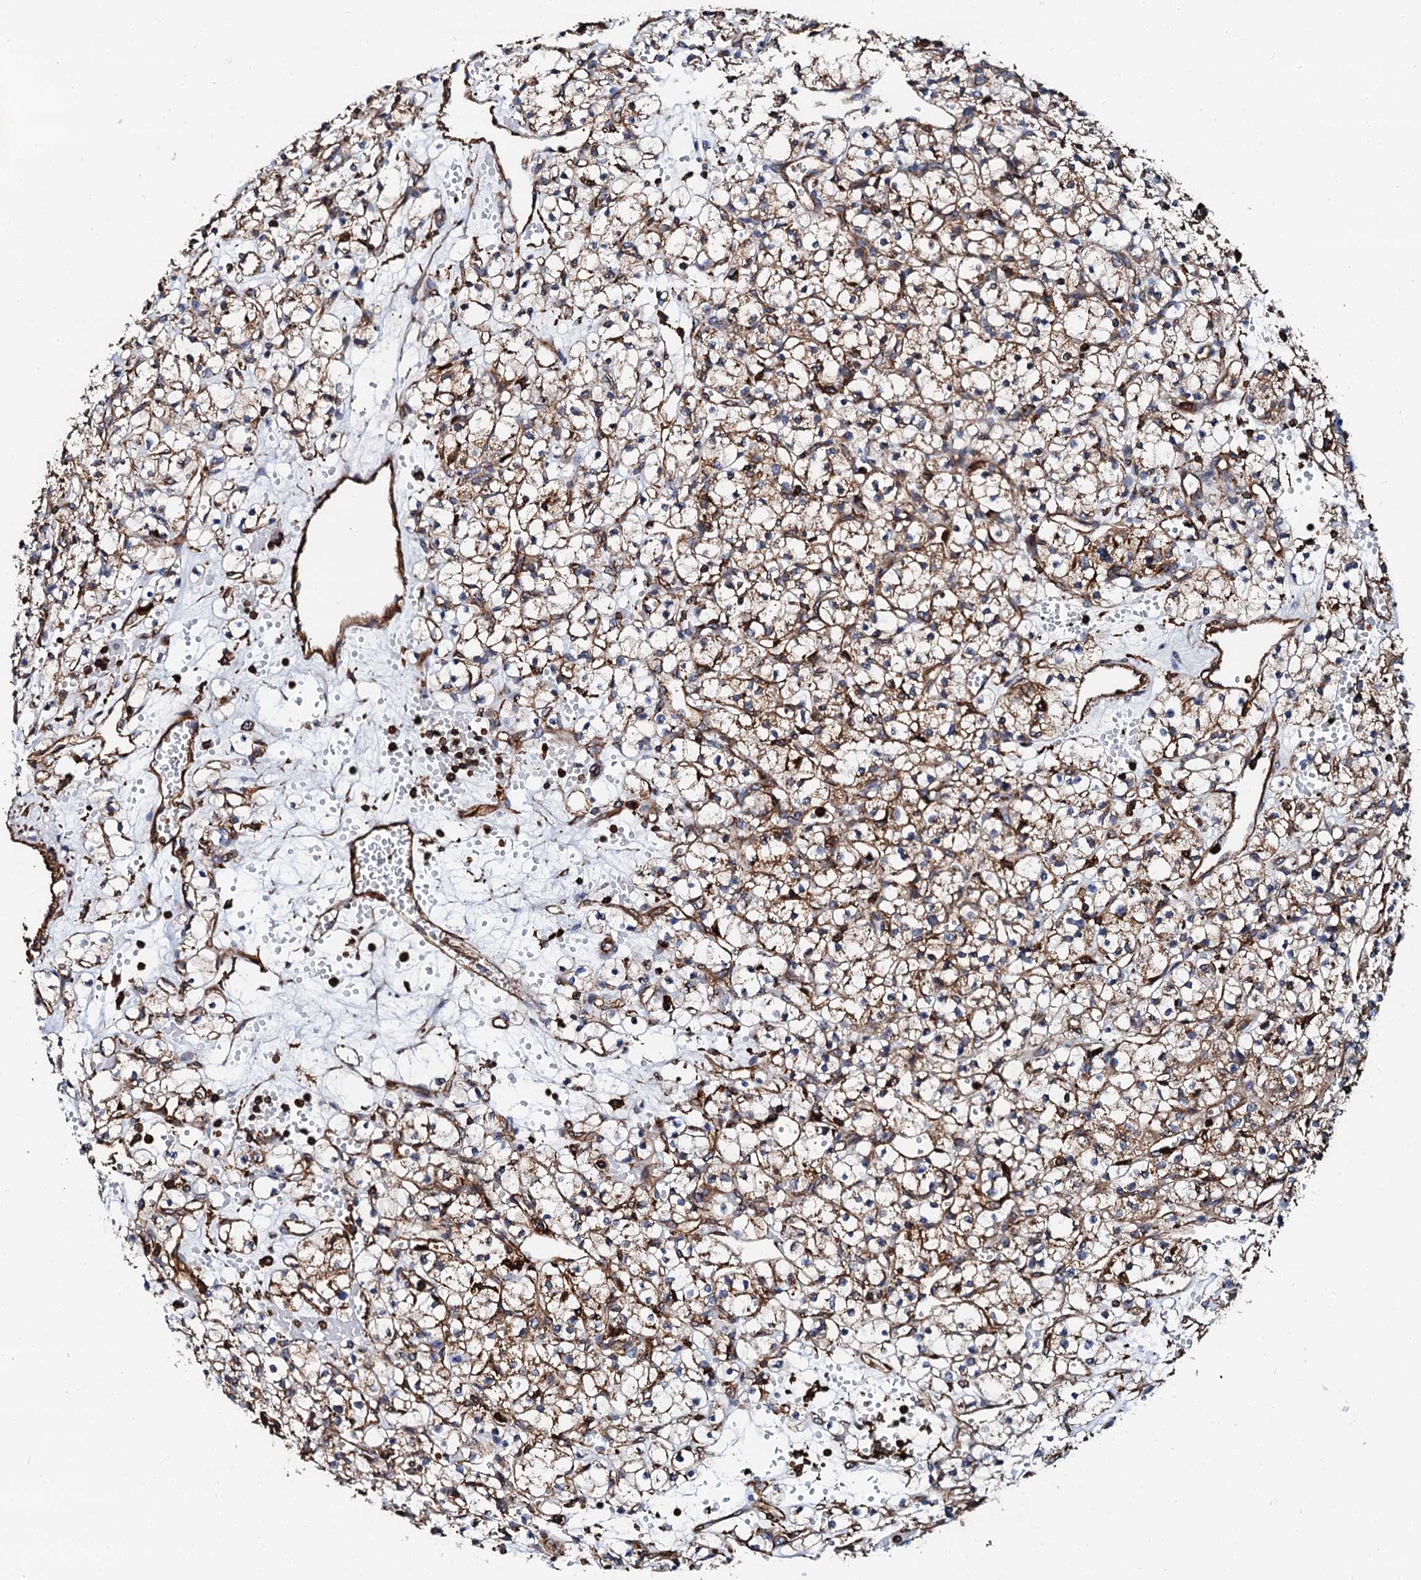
{"staining": {"intensity": "moderate", "quantity": ">75%", "location": "cytoplasmic/membranous"}, "tissue": "renal cancer", "cell_type": "Tumor cells", "image_type": "cancer", "snomed": [{"axis": "morphology", "description": "Adenocarcinoma, NOS"}, {"axis": "topography", "description": "Kidney"}], "caption": "Adenocarcinoma (renal) stained for a protein (brown) shows moderate cytoplasmic/membranous positive expression in approximately >75% of tumor cells.", "gene": "INTS10", "patient": {"sex": "female", "age": 59}}